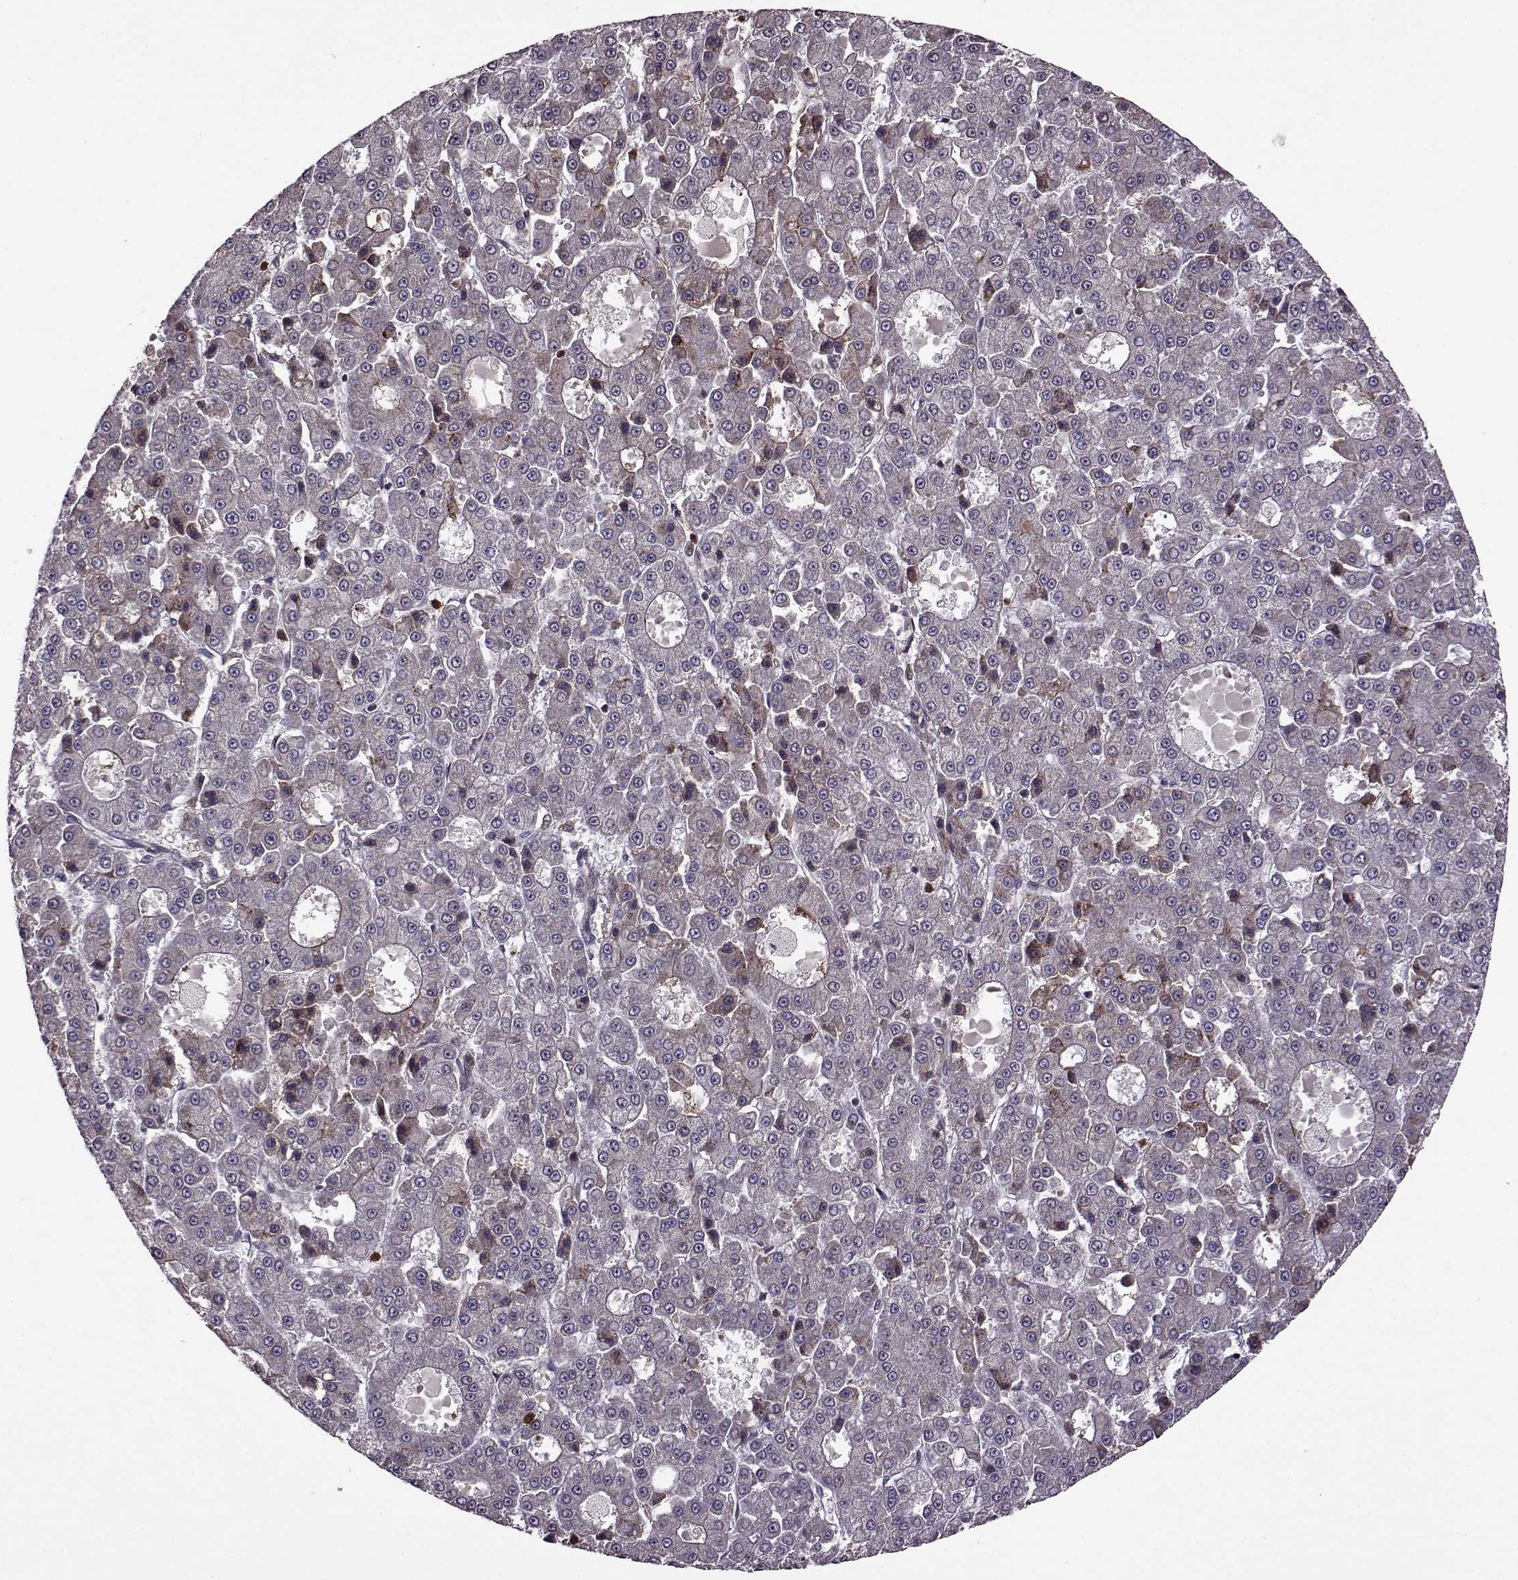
{"staining": {"intensity": "moderate", "quantity": "<25%", "location": "cytoplasmic/membranous"}, "tissue": "liver cancer", "cell_type": "Tumor cells", "image_type": "cancer", "snomed": [{"axis": "morphology", "description": "Carcinoma, Hepatocellular, NOS"}, {"axis": "topography", "description": "Liver"}], "caption": "Protein staining of hepatocellular carcinoma (liver) tissue exhibits moderate cytoplasmic/membranous positivity in approximately <25% of tumor cells.", "gene": "TRMU", "patient": {"sex": "male", "age": 70}}